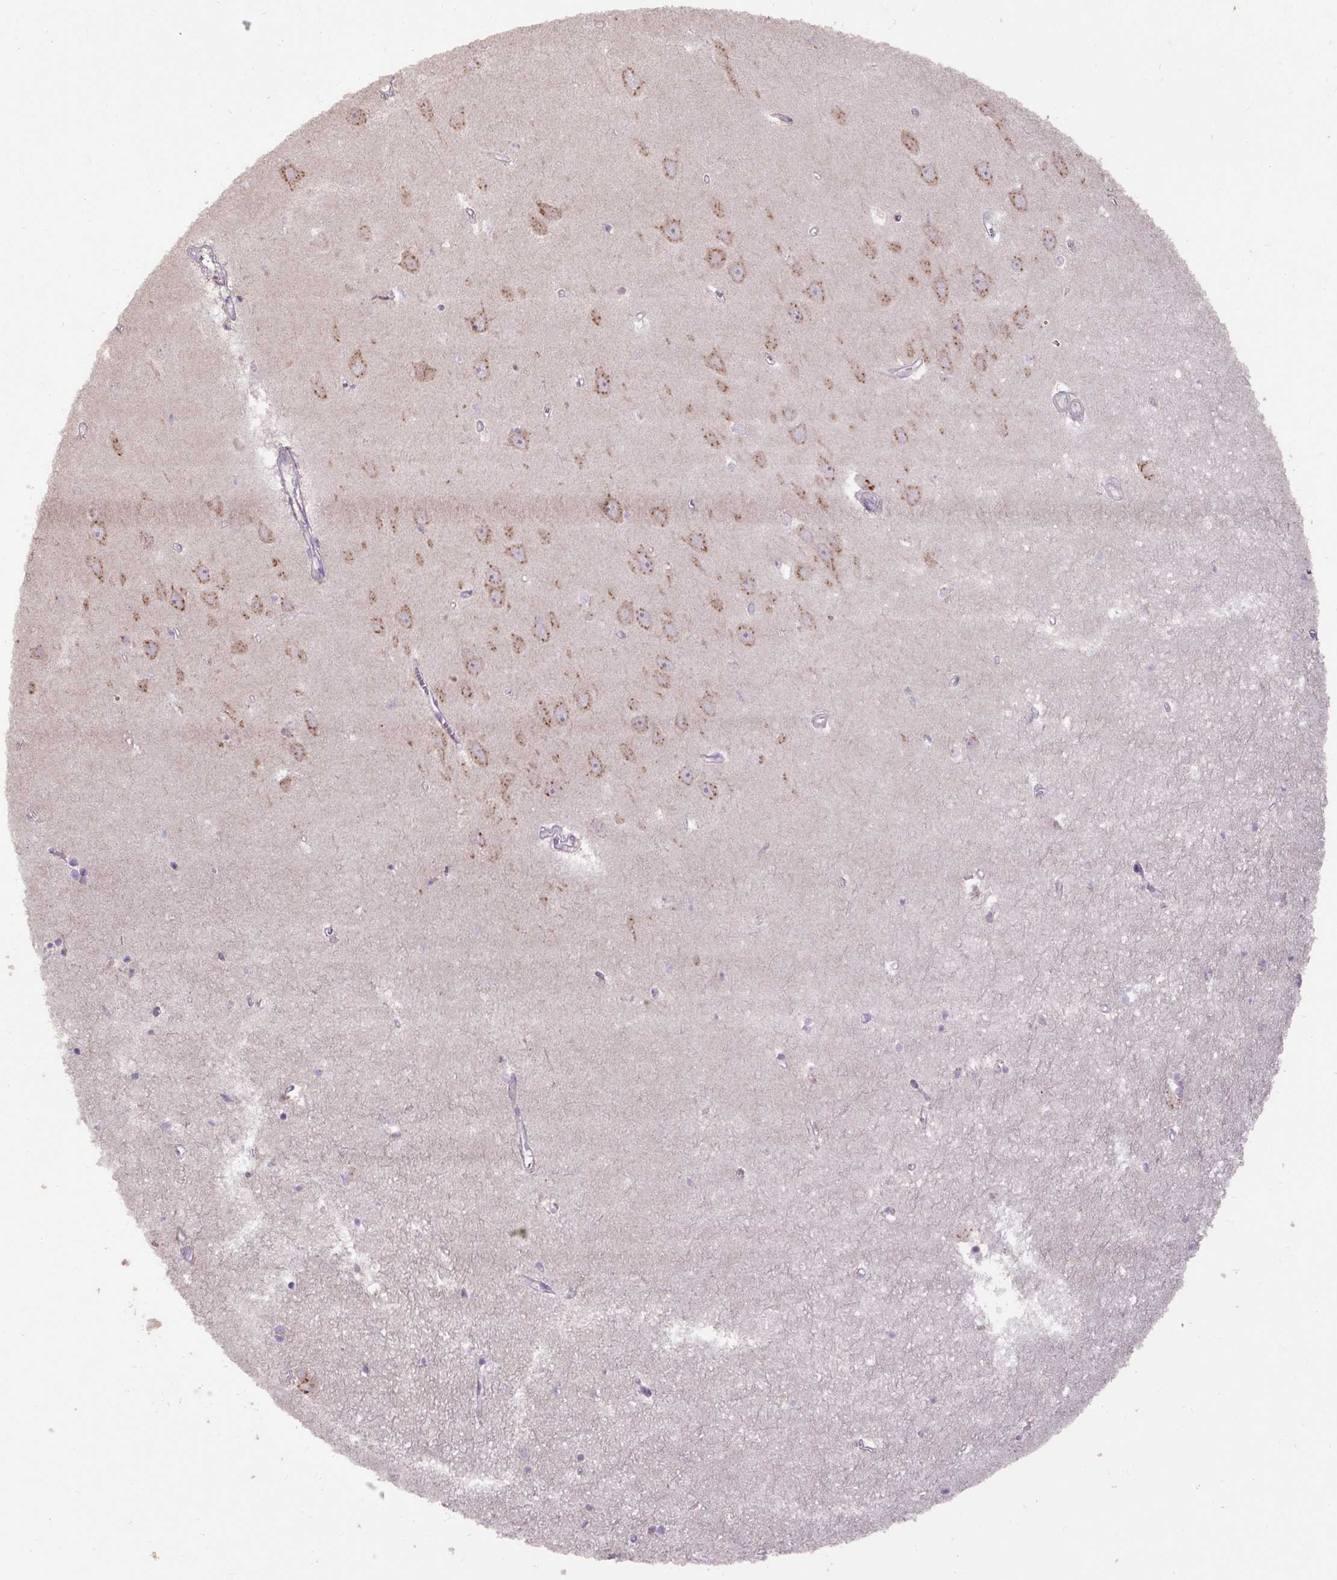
{"staining": {"intensity": "negative", "quantity": "none", "location": "none"}, "tissue": "hippocampus", "cell_type": "Glial cells", "image_type": "normal", "snomed": [{"axis": "morphology", "description": "Normal tissue, NOS"}, {"axis": "topography", "description": "Hippocampus"}], "caption": "High magnification brightfield microscopy of benign hippocampus stained with DAB (brown) and counterstained with hematoxylin (blue): glial cells show no significant expression.", "gene": "ABR", "patient": {"sex": "female", "age": 64}}